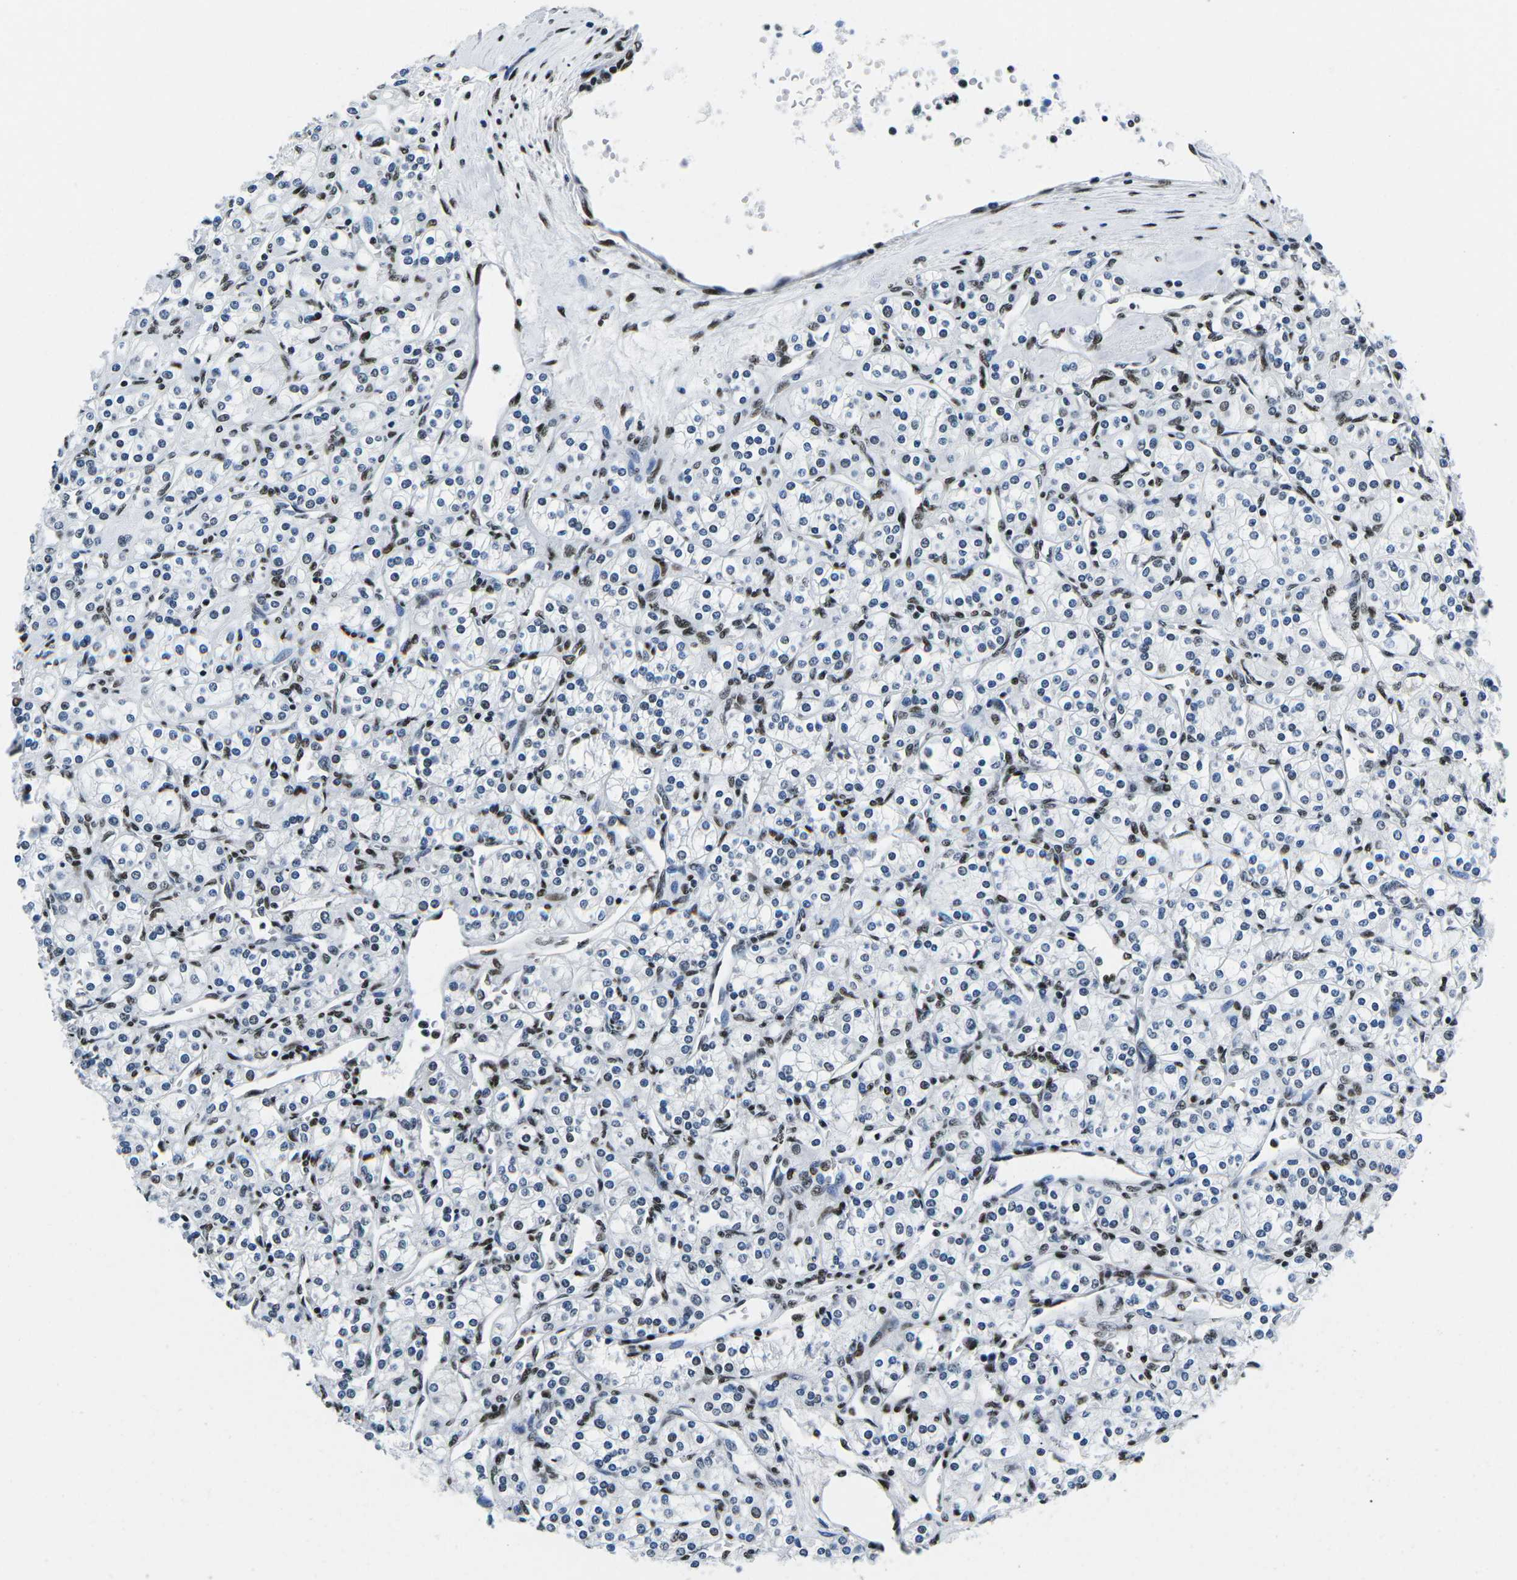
{"staining": {"intensity": "moderate", "quantity": "<25%", "location": "nuclear"}, "tissue": "renal cancer", "cell_type": "Tumor cells", "image_type": "cancer", "snomed": [{"axis": "morphology", "description": "Adenocarcinoma, NOS"}, {"axis": "topography", "description": "Kidney"}], "caption": "Immunohistochemistry (IHC) histopathology image of renal adenocarcinoma stained for a protein (brown), which displays low levels of moderate nuclear staining in approximately <25% of tumor cells.", "gene": "ATF1", "patient": {"sex": "male", "age": 77}}